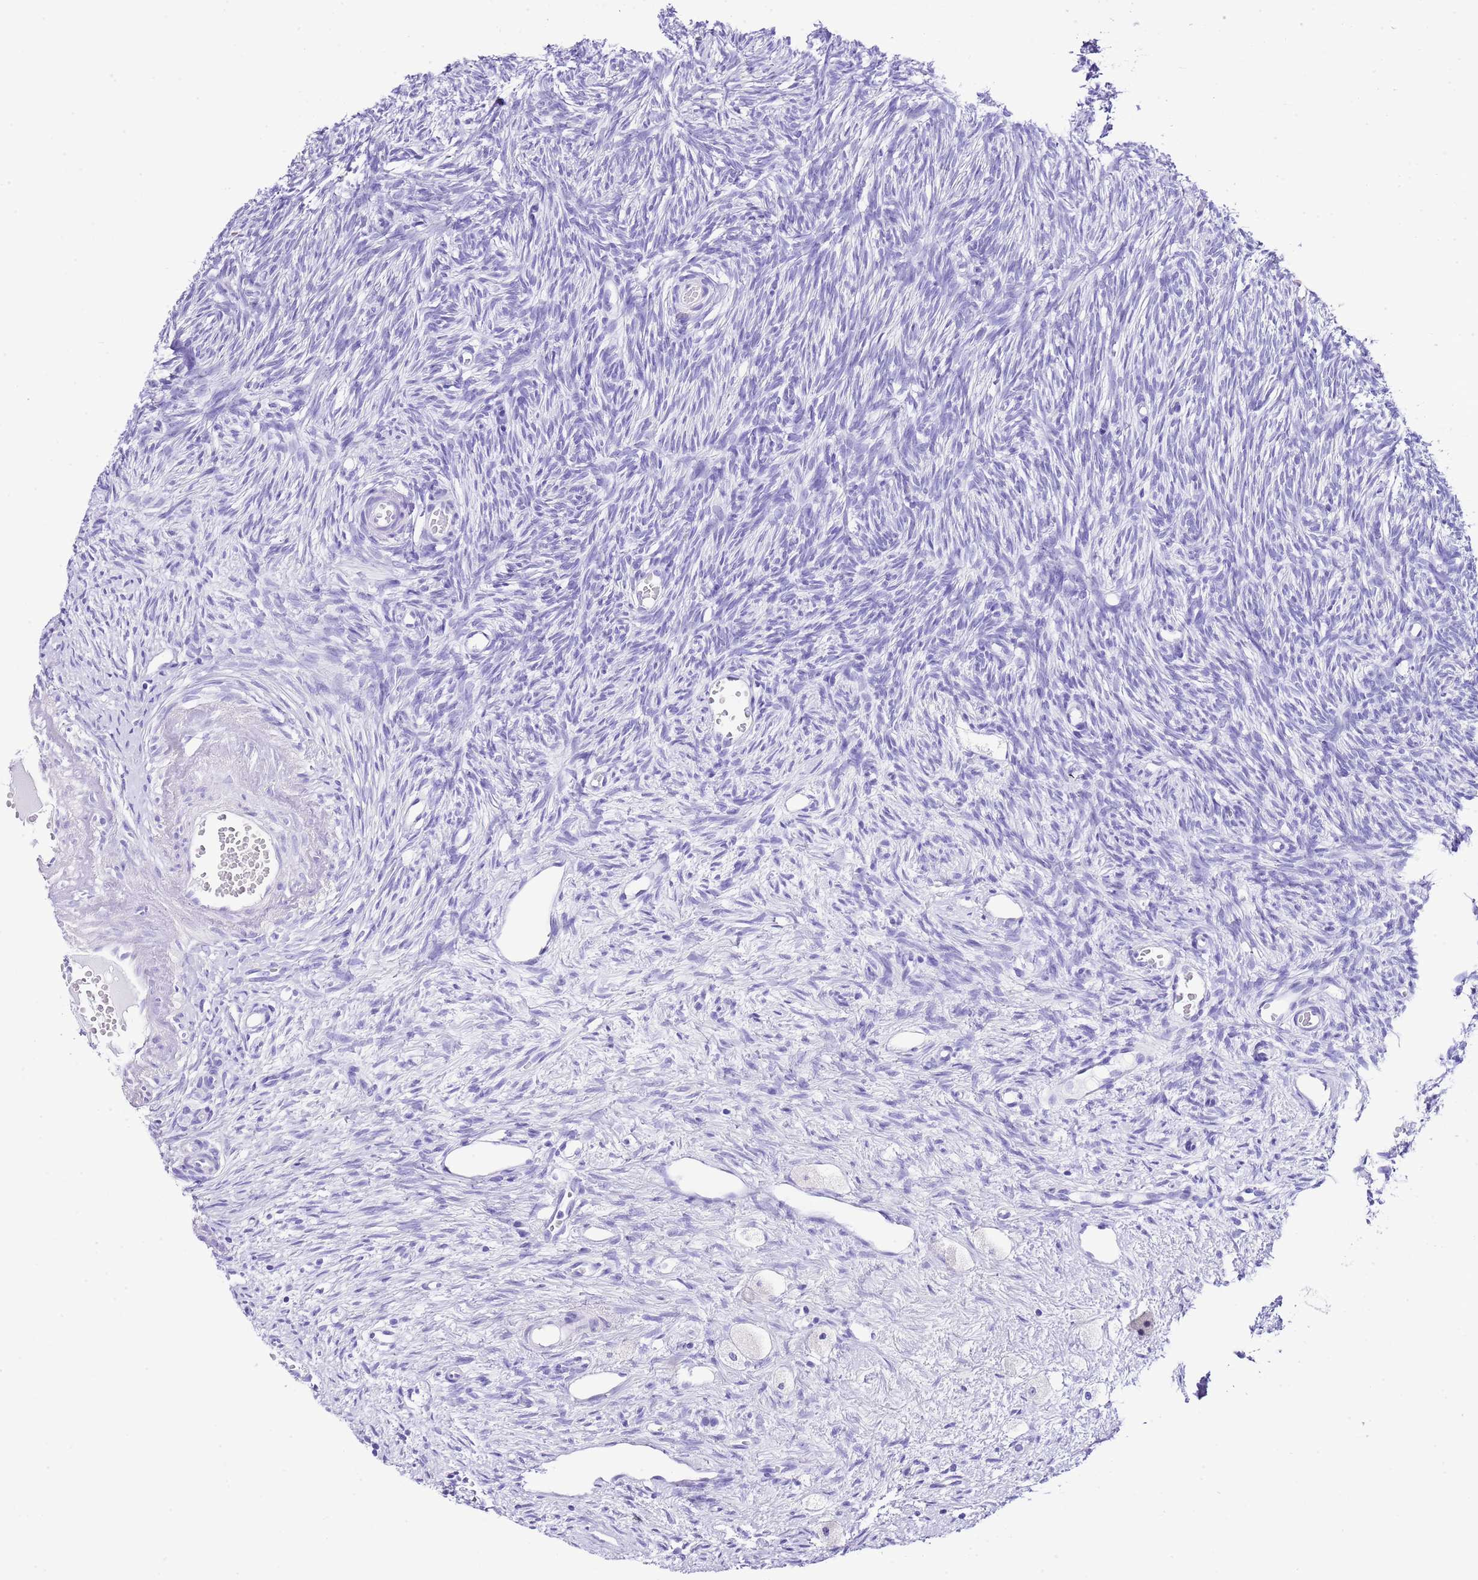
{"staining": {"intensity": "negative", "quantity": "none", "location": "none"}, "tissue": "ovary", "cell_type": "Follicle cells", "image_type": "normal", "snomed": [{"axis": "morphology", "description": "Normal tissue, NOS"}, {"axis": "topography", "description": "Ovary"}], "caption": "Ovary was stained to show a protein in brown. There is no significant positivity in follicle cells. (DAB (3,3'-diaminobenzidine) immunohistochemistry with hematoxylin counter stain).", "gene": "KCNC1", "patient": {"sex": "female", "age": 51}}